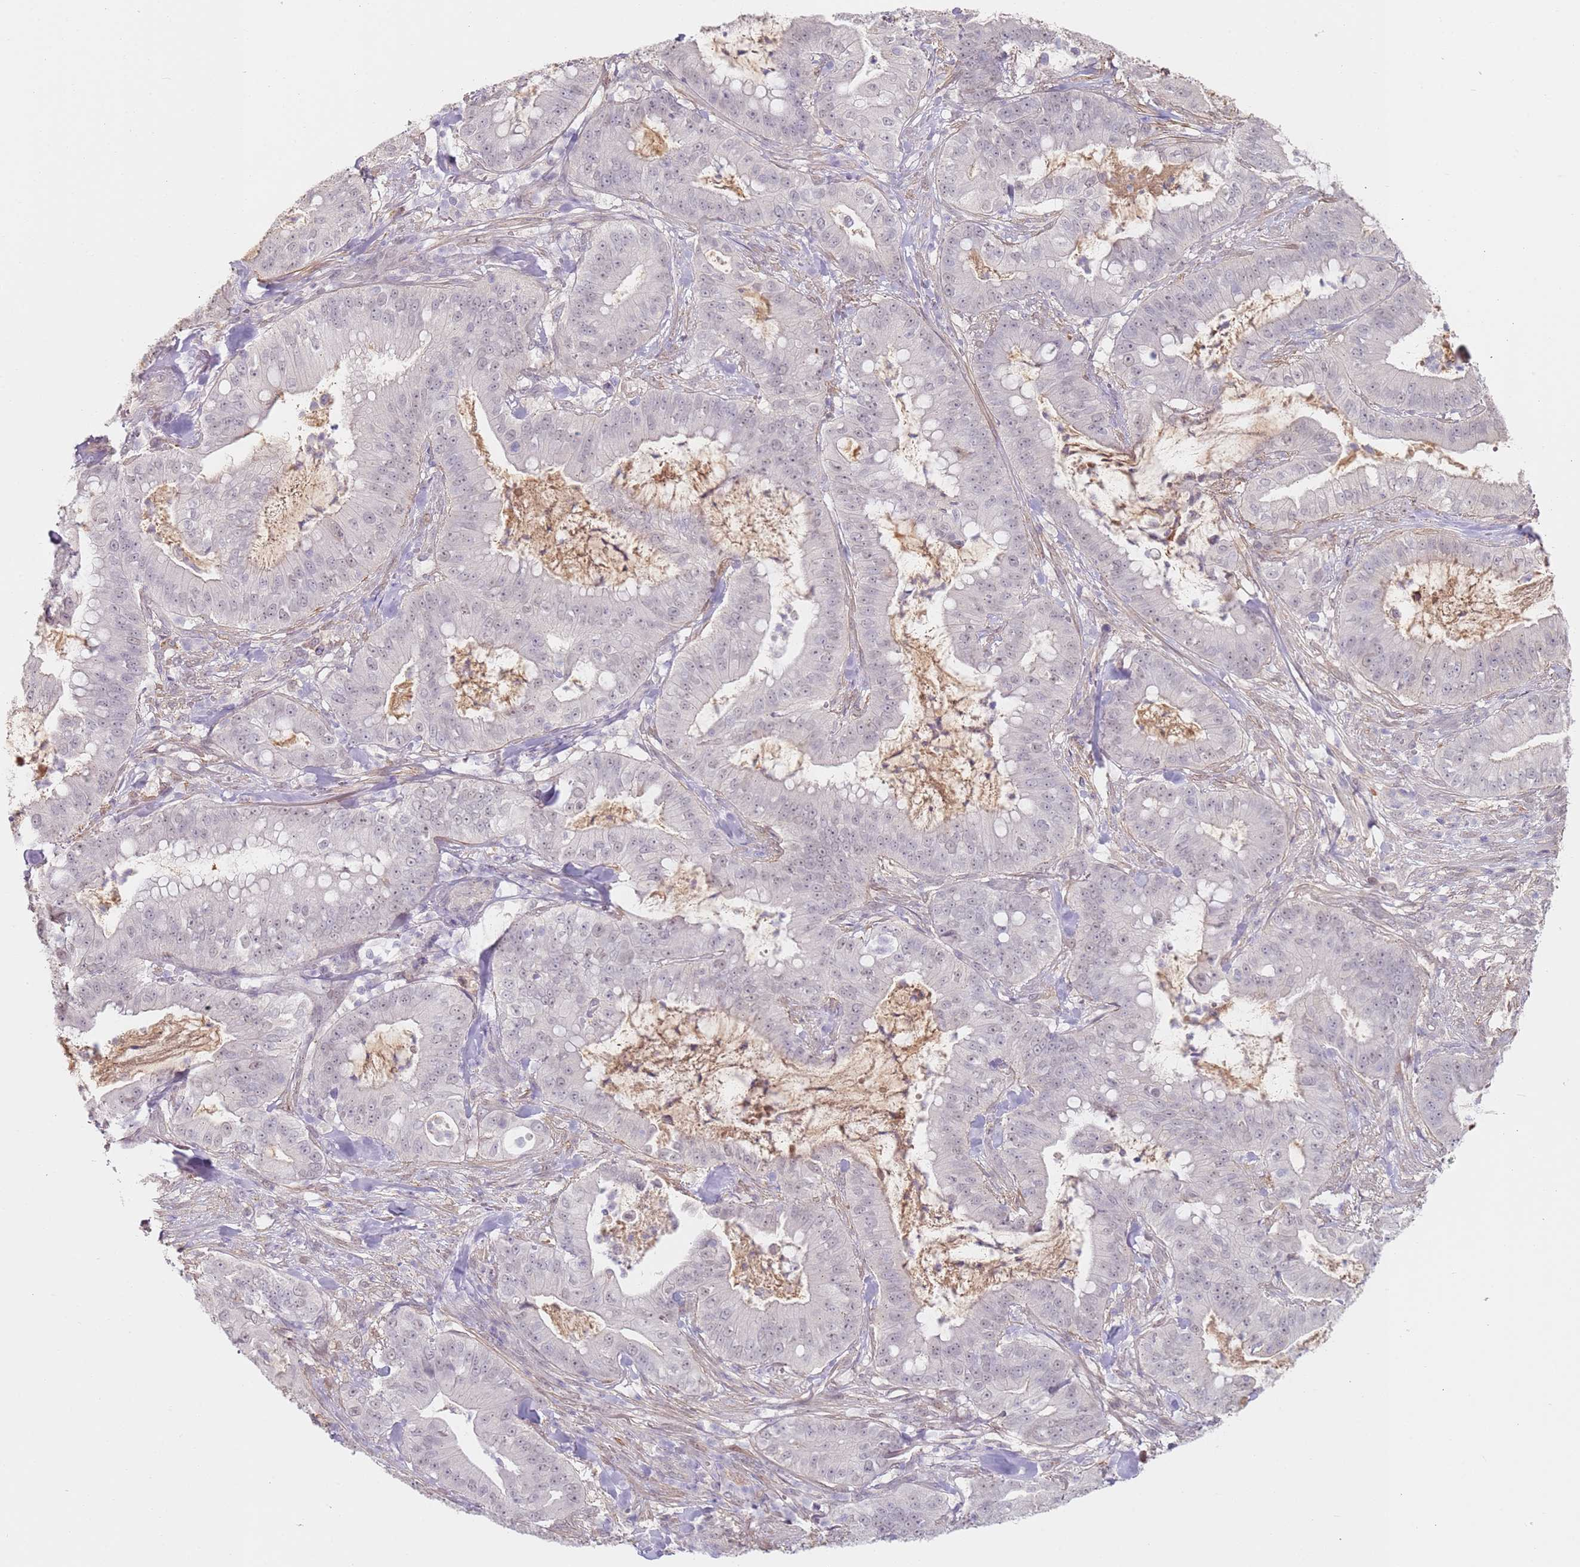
{"staining": {"intensity": "weak", "quantity": "<25%", "location": "cytoplasmic/membranous"}, "tissue": "pancreatic cancer", "cell_type": "Tumor cells", "image_type": "cancer", "snomed": [{"axis": "morphology", "description": "Adenocarcinoma, NOS"}, {"axis": "topography", "description": "Pancreas"}], "caption": "This is an IHC image of pancreatic cancer (adenocarcinoma). There is no expression in tumor cells.", "gene": "WDR93", "patient": {"sex": "male", "age": 71}}